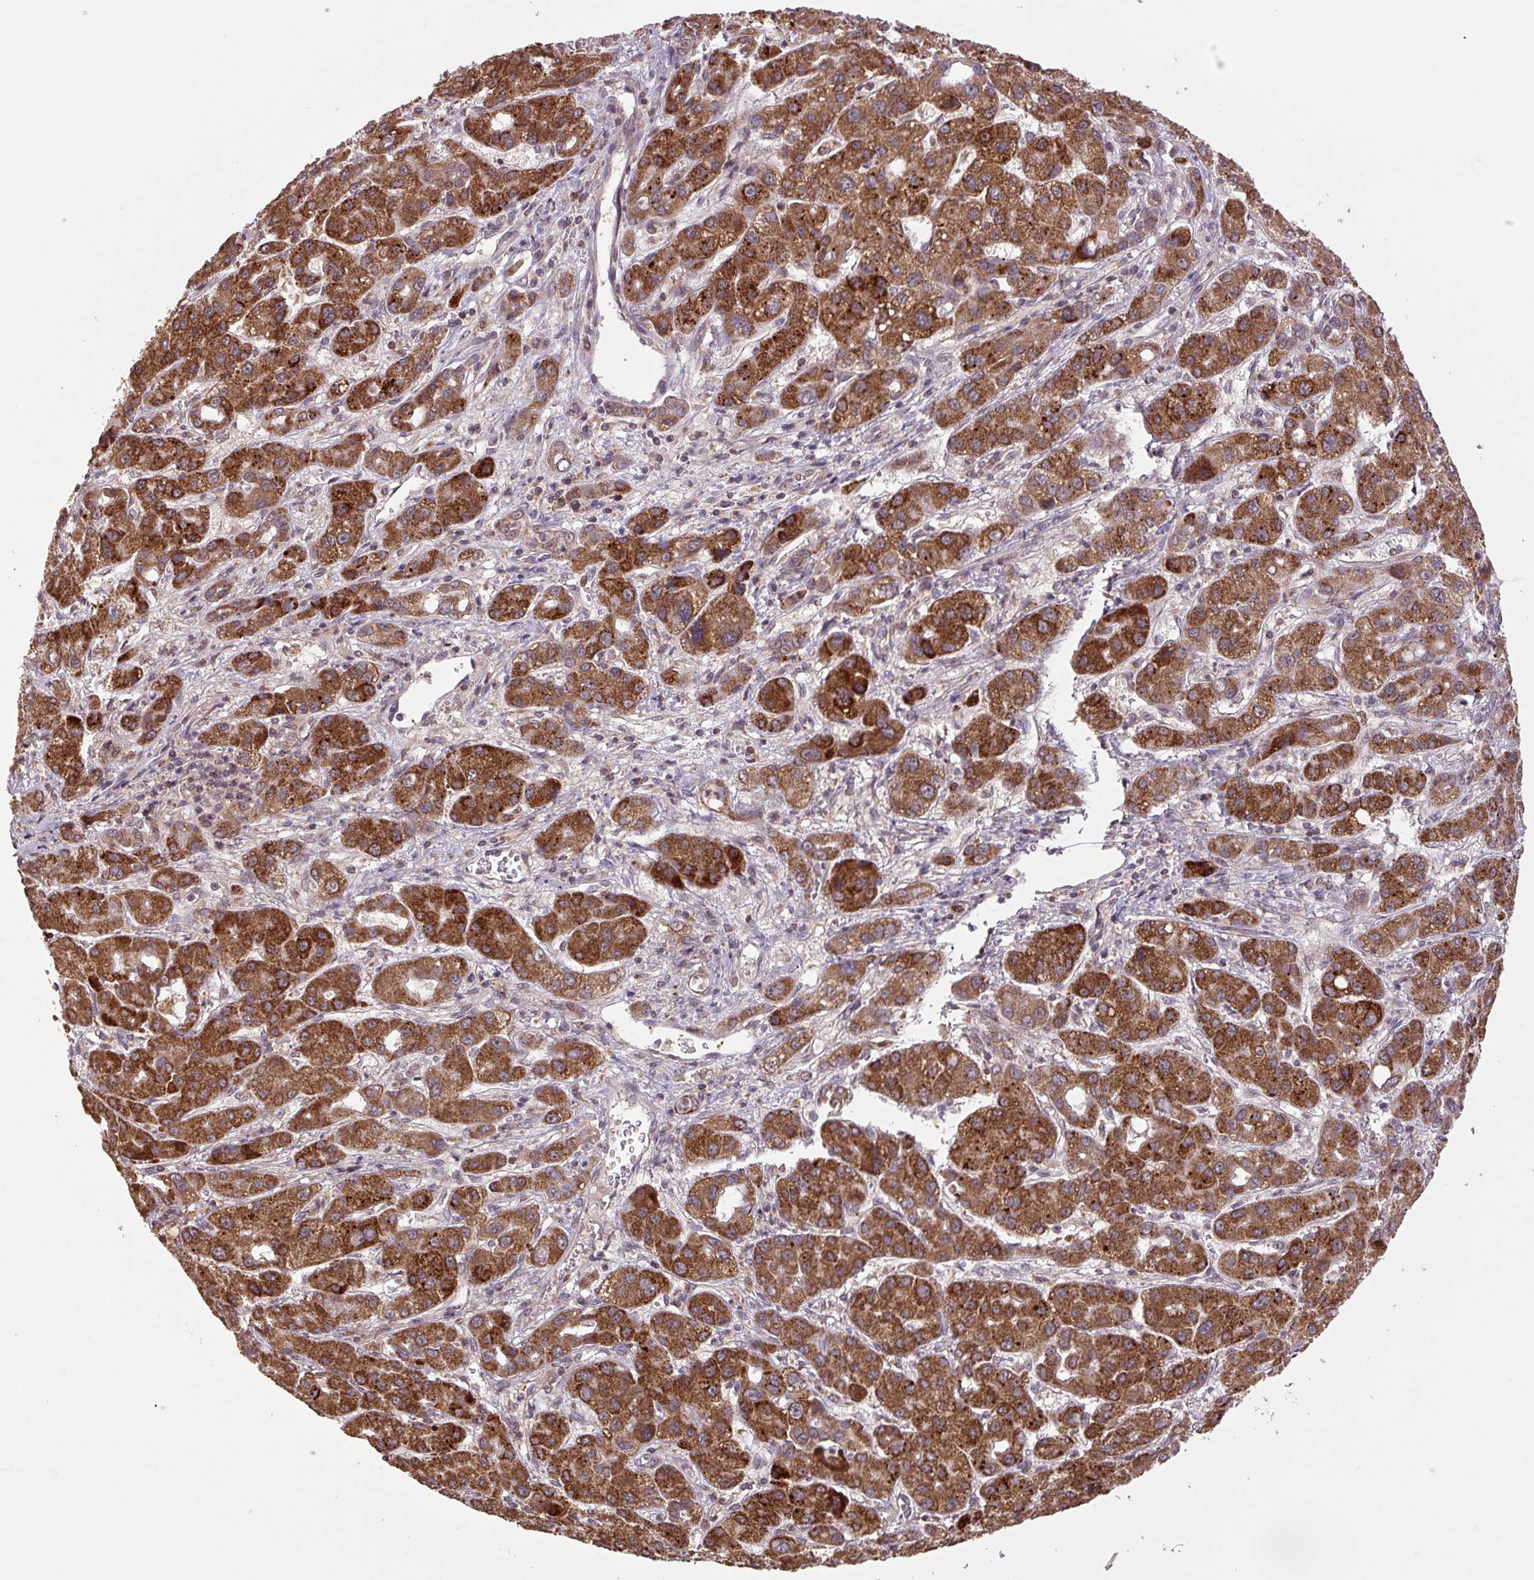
{"staining": {"intensity": "strong", "quantity": ">75%", "location": "cytoplasmic/membranous"}, "tissue": "liver cancer", "cell_type": "Tumor cells", "image_type": "cancer", "snomed": [{"axis": "morphology", "description": "Carcinoma, Hepatocellular, NOS"}, {"axis": "topography", "description": "Liver"}], "caption": "The histopathology image shows a brown stain indicating the presence of a protein in the cytoplasmic/membranous of tumor cells in liver hepatocellular carcinoma.", "gene": "TMEM160", "patient": {"sex": "male", "age": 55}}